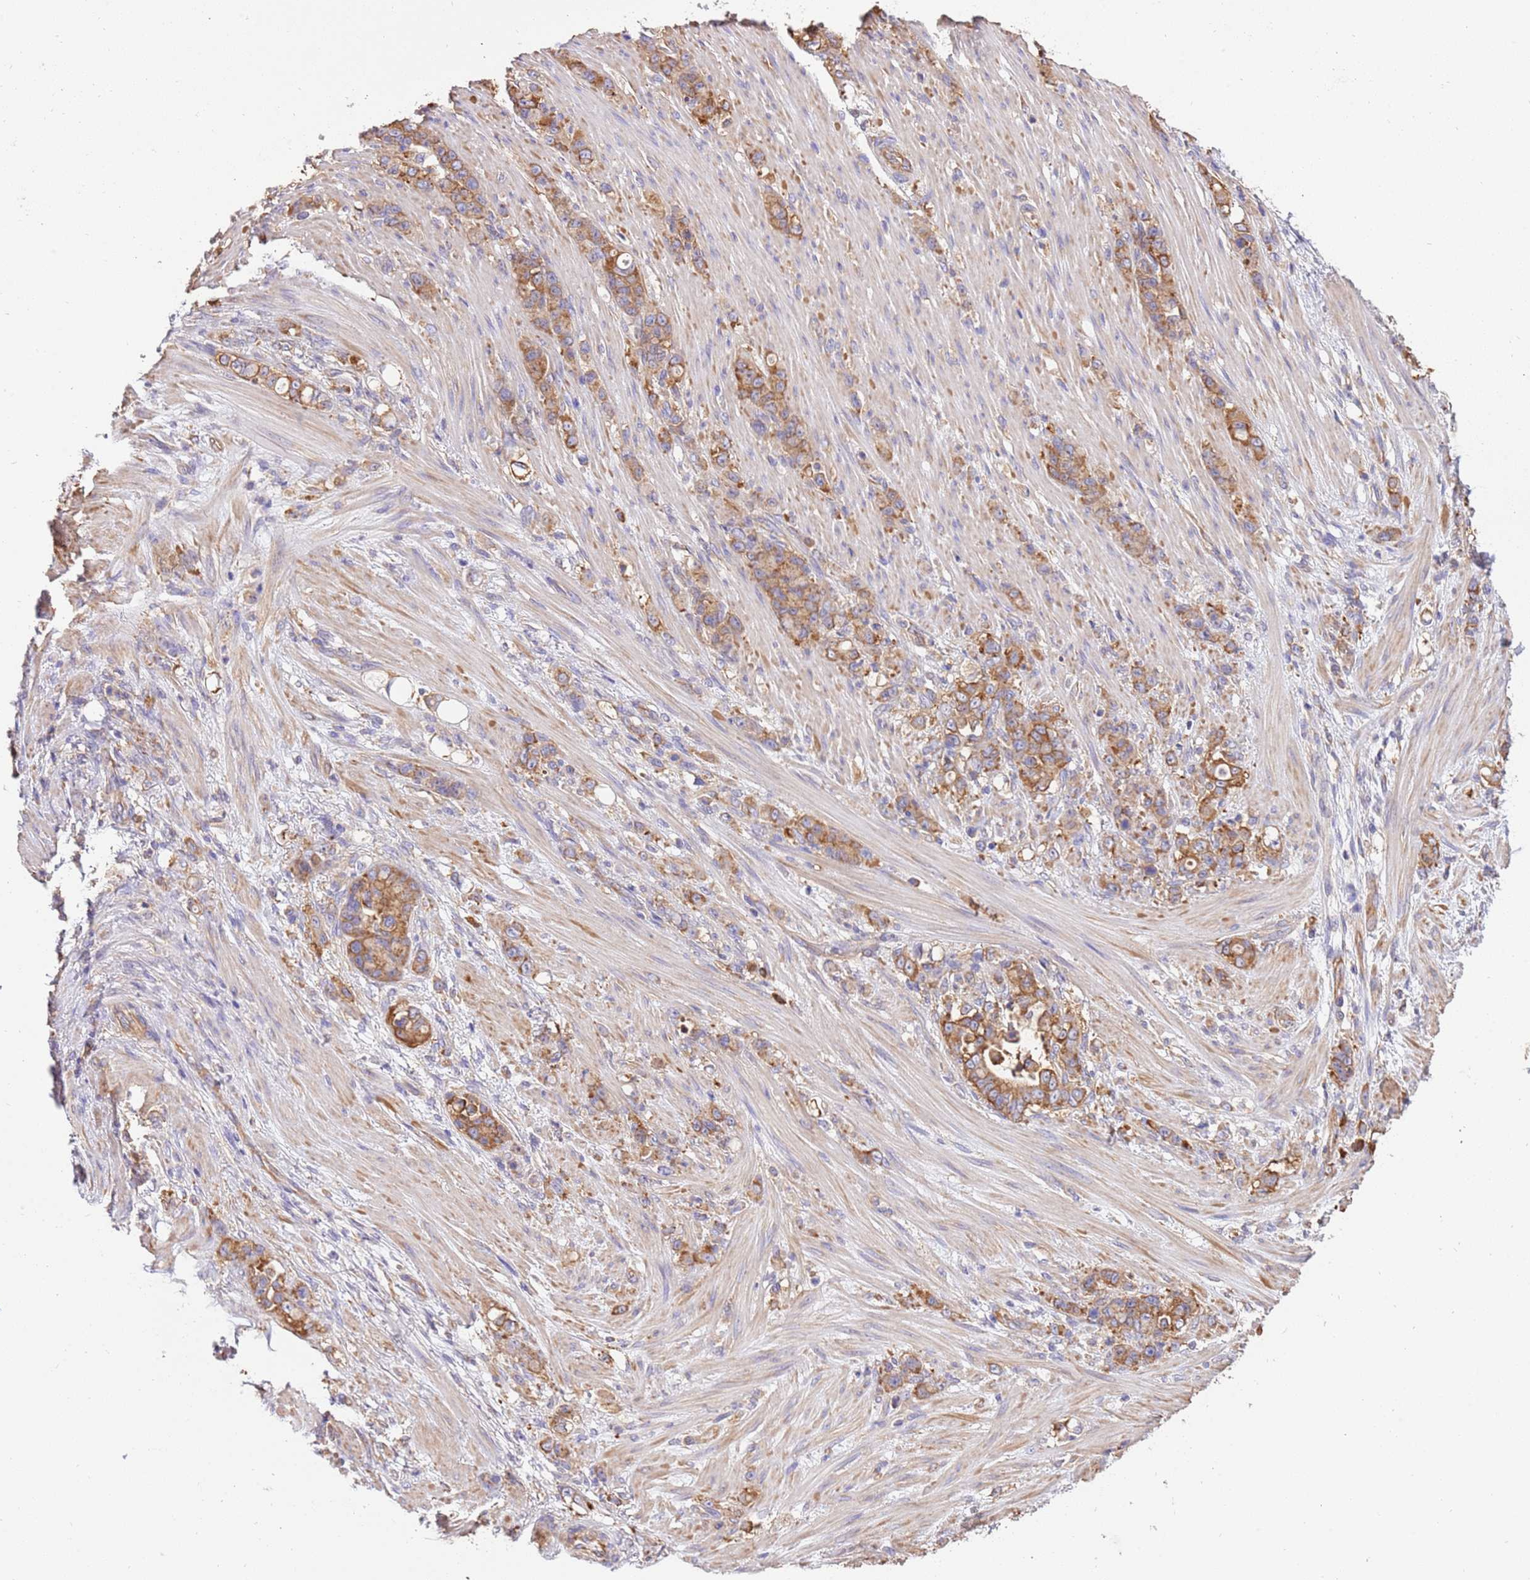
{"staining": {"intensity": "moderate", "quantity": ">75%", "location": "cytoplasmic/membranous"}, "tissue": "stomach cancer", "cell_type": "Tumor cells", "image_type": "cancer", "snomed": [{"axis": "morphology", "description": "Normal tissue, NOS"}, {"axis": "morphology", "description": "Adenocarcinoma, NOS"}, {"axis": "topography", "description": "Stomach"}], "caption": "Tumor cells show medium levels of moderate cytoplasmic/membranous positivity in about >75% of cells in stomach cancer (adenocarcinoma).", "gene": "NAALADL1", "patient": {"sex": "female", "age": 79}}